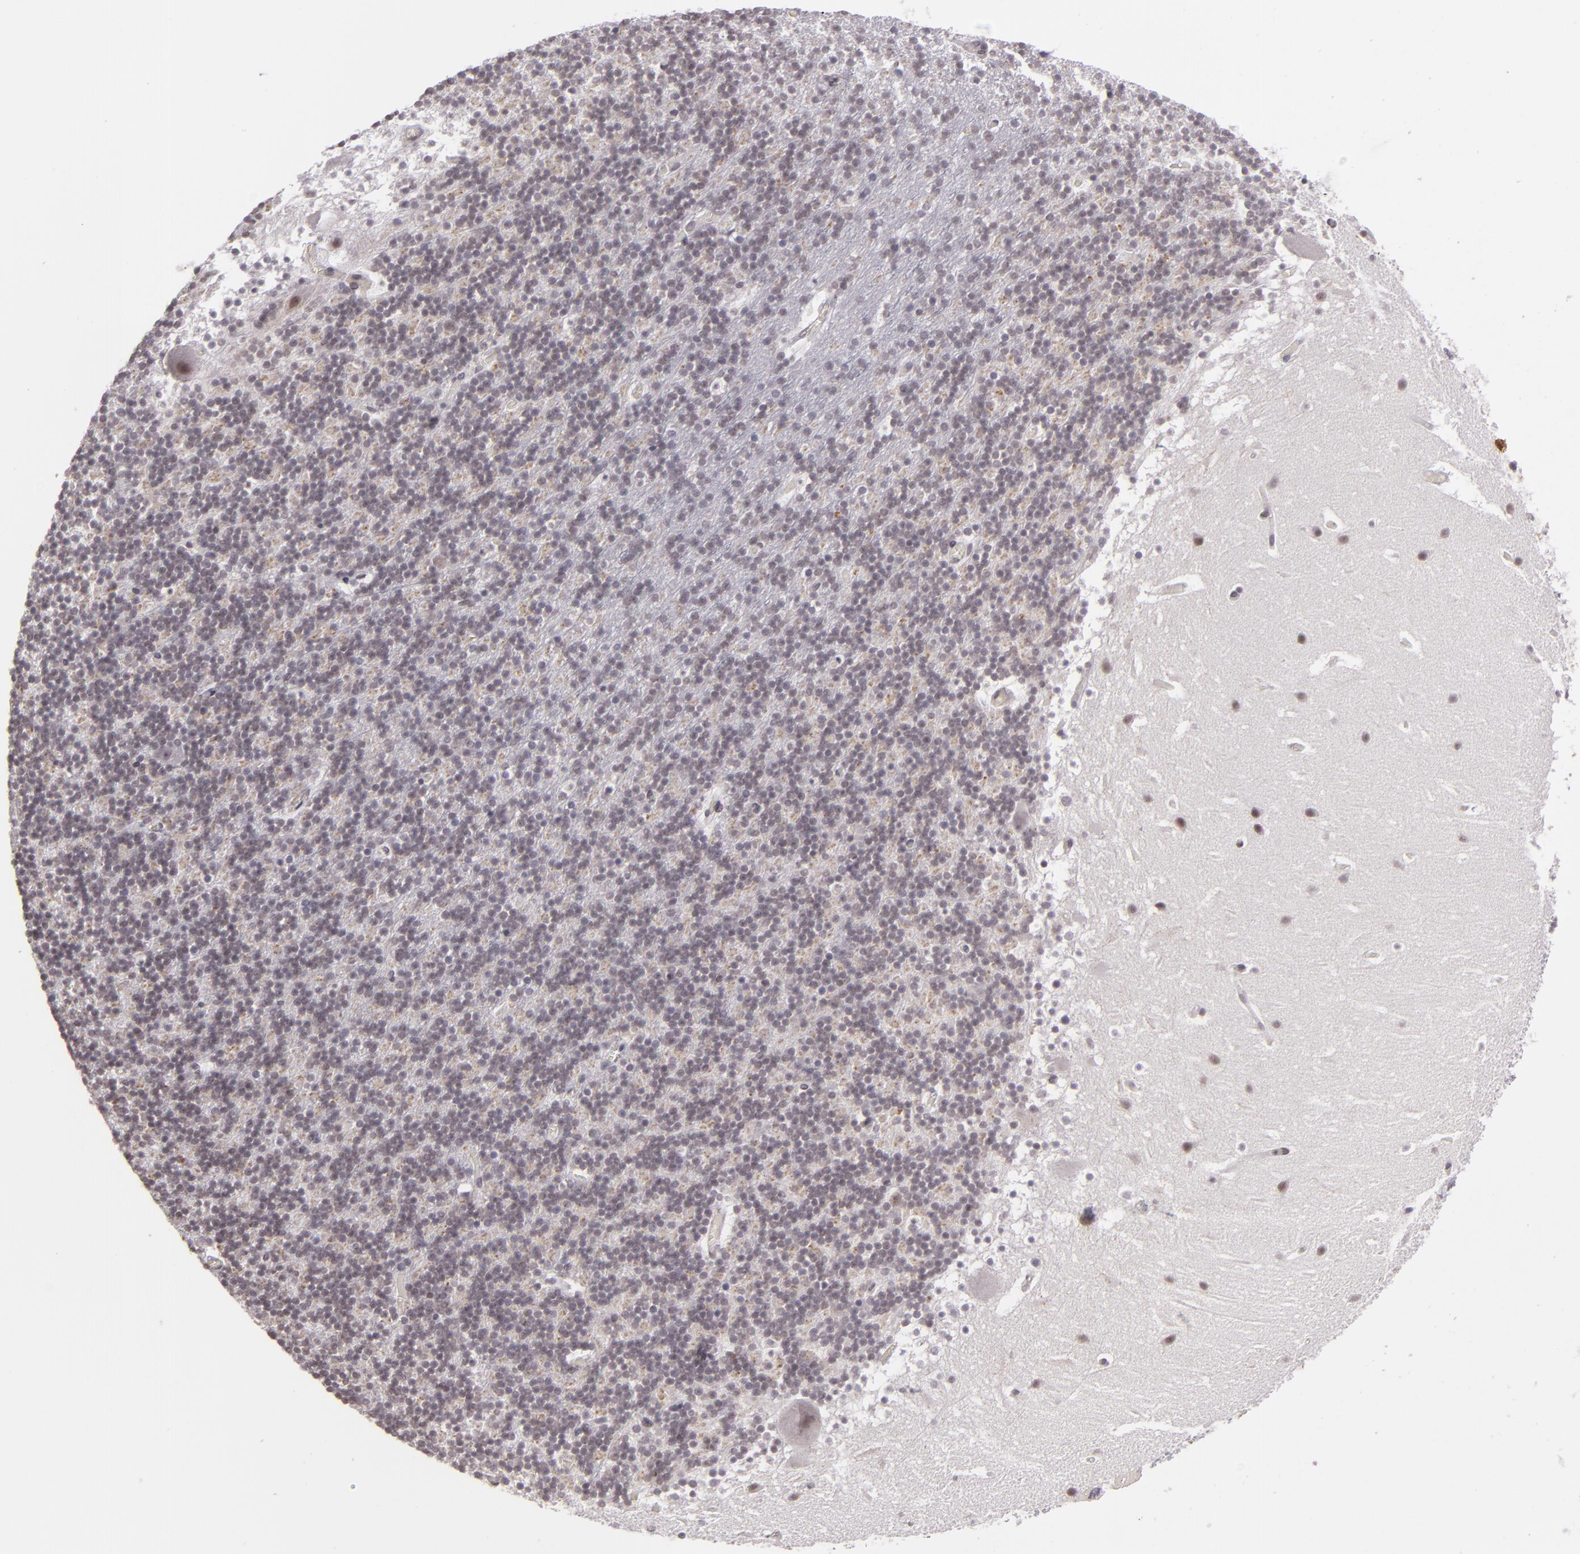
{"staining": {"intensity": "negative", "quantity": "none", "location": "none"}, "tissue": "cerebellum", "cell_type": "Cells in granular layer", "image_type": "normal", "snomed": [{"axis": "morphology", "description": "Normal tissue, NOS"}, {"axis": "topography", "description": "Cerebellum"}], "caption": "Immunohistochemistry histopathology image of unremarkable human cerebellum stained for a protein (brown), which demonstrates no positivity in cells in granular layer.", "gene": "ZNF205", "patient": {"sex": "male", "age": 45}}